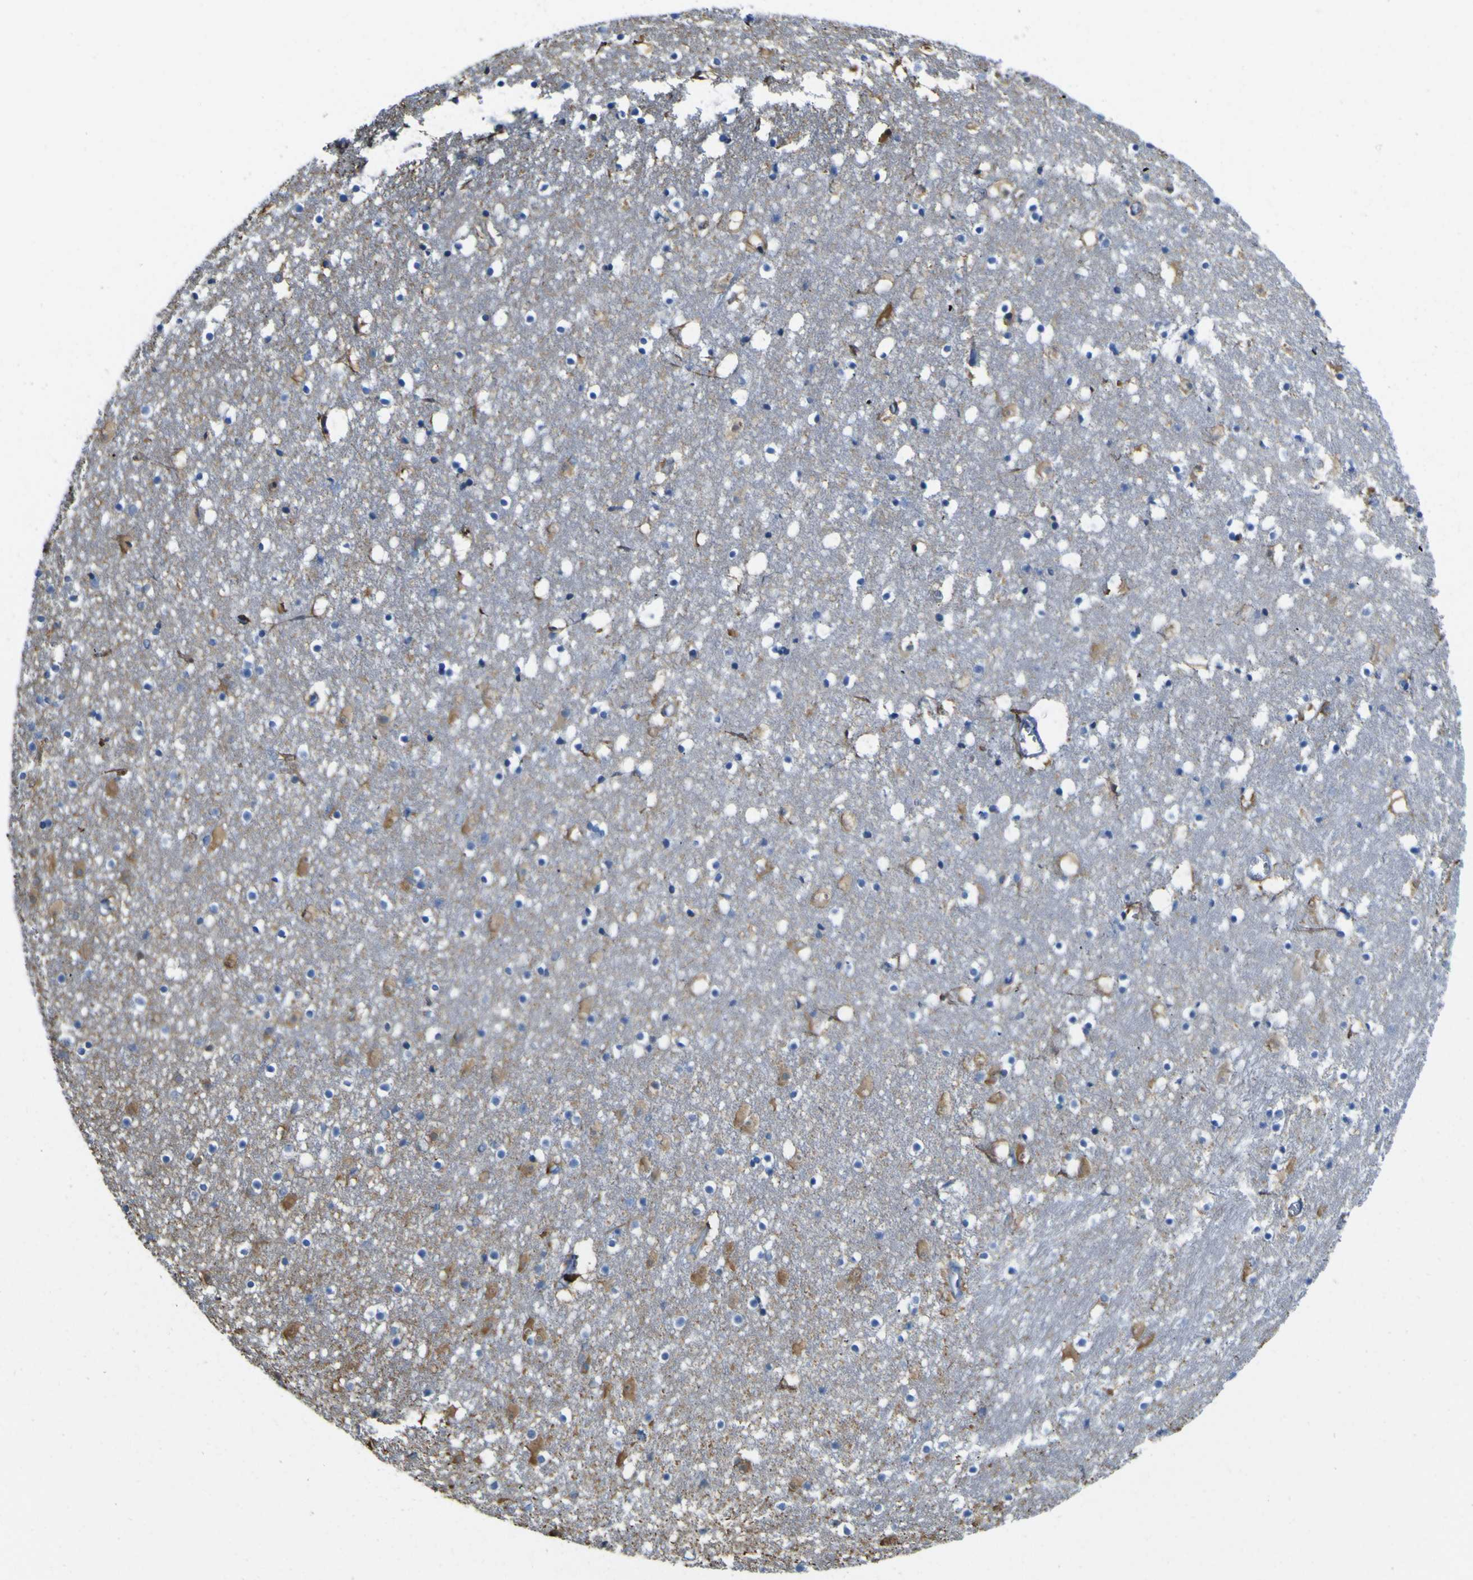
{"staining": {"intensity": "moderate", "quantity": "25%-75%", "location": "cytoplasmic/membranous"}, "tissue": "caudate", "cell_type": "Glial cells", "image_type": "normal", "snomed": [{"axis": "morphology", "description": "Normal tissue, NOS"}, {"axis": "topography", "description": "Lateral ventricle wall"}], "caption": "Immunohistochemistry (DAB) staining of normal human caudate displays moderate cytoplasmic/membranous protein positivity in approximately 25%-75% of glial cells. Immunohistochemistry stains the protein of interest in brown and the nuclei are stained blue.", "gene": "ABHD3", "patient": {"sex": "male", "age": 45}}